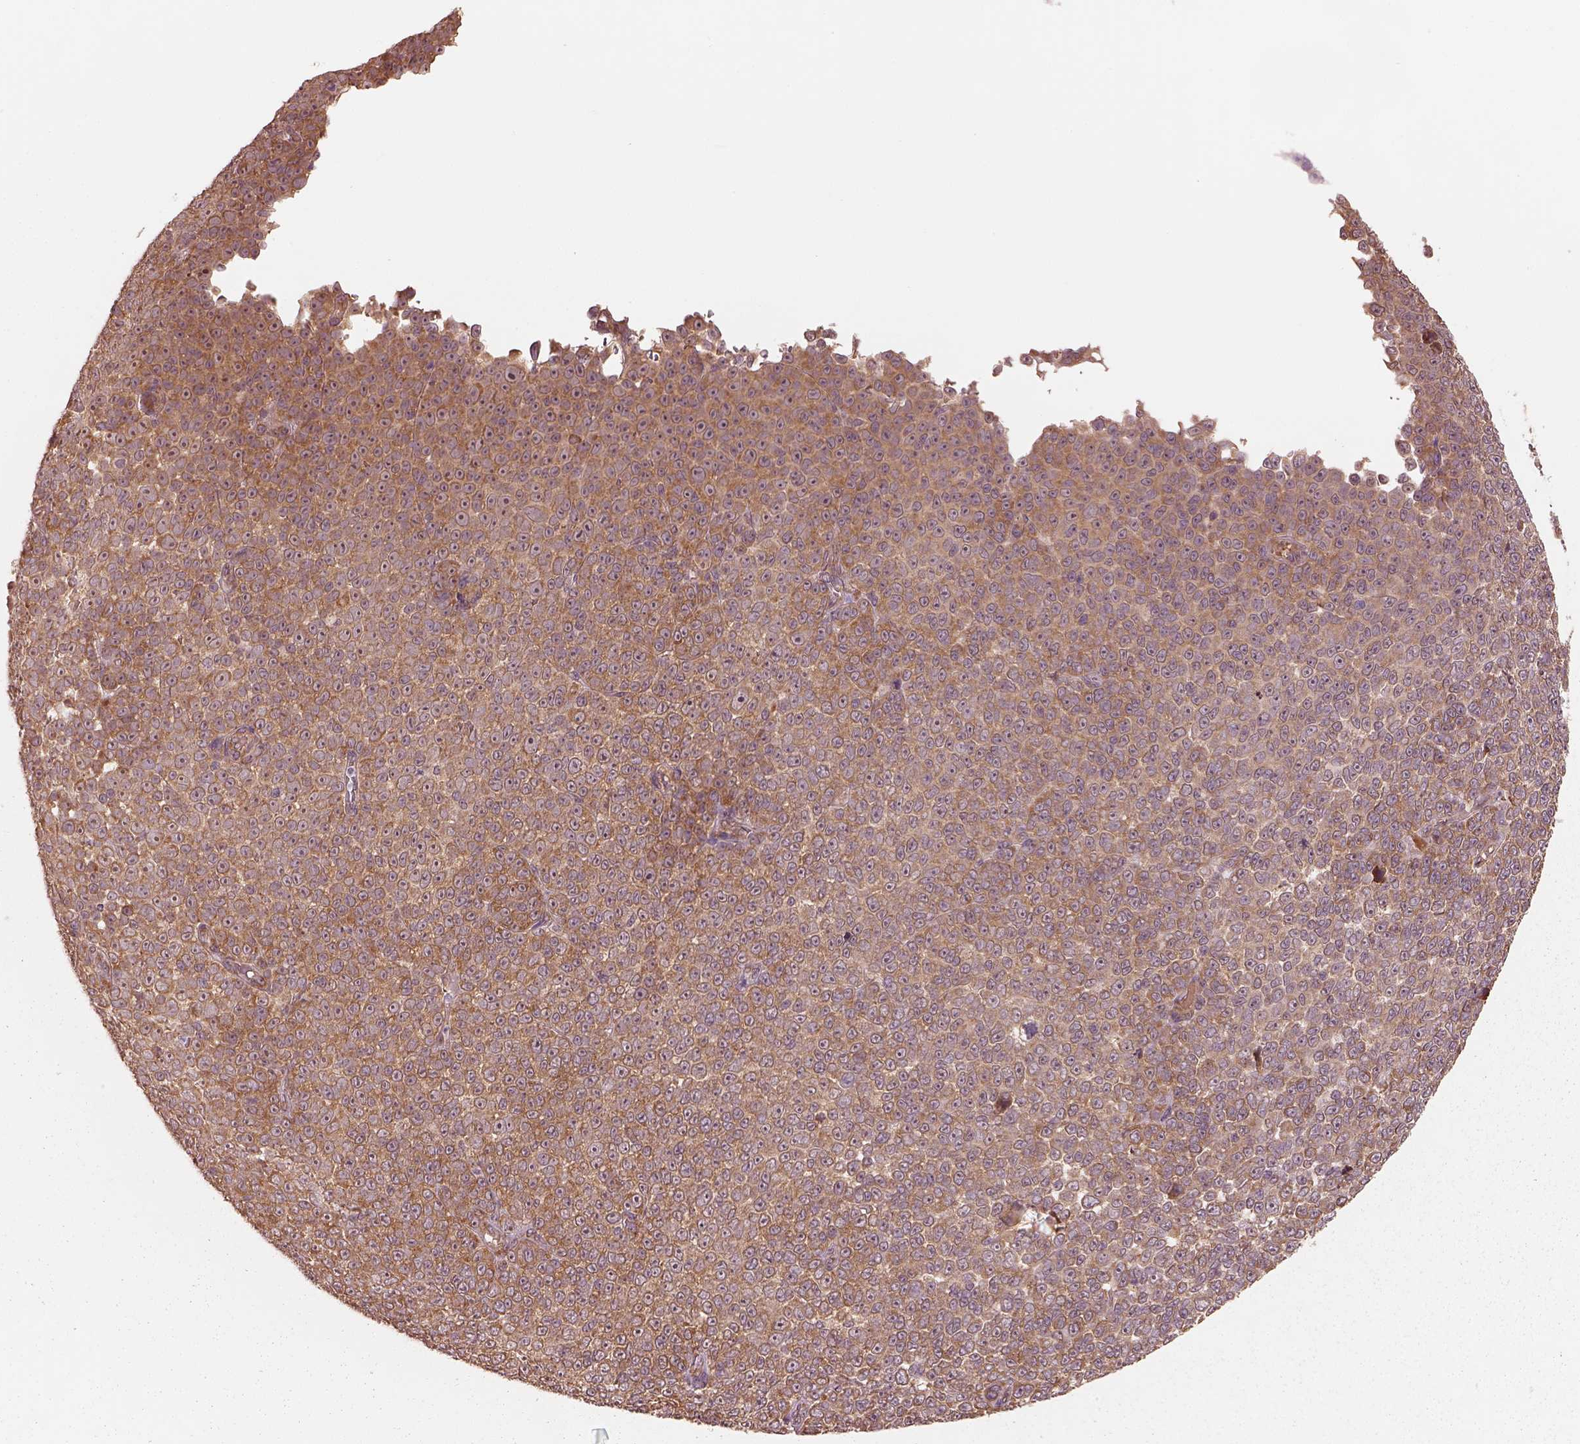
{"staining": {"intensity": "moderate", "quantity": ">75%", "location": "cytoplasmic/membranous"}, "tissue": "melanoma", "cell_type": "Tumor cells", "image_type": "cancer", "snomed": [{"axis": "morphology", "description": "Malignant melanoma, NOS"}, {"axis": "topography", "description": "Skin"}], "caption": "IHC image of human malignant melanoma stained for a protein (brown), which shows medium levels of moderate cytoplasmic/membranous expression in about >75% of tumor cells.", "gene": "RPS5", "patient": {"sex": "female", "age": 95}}